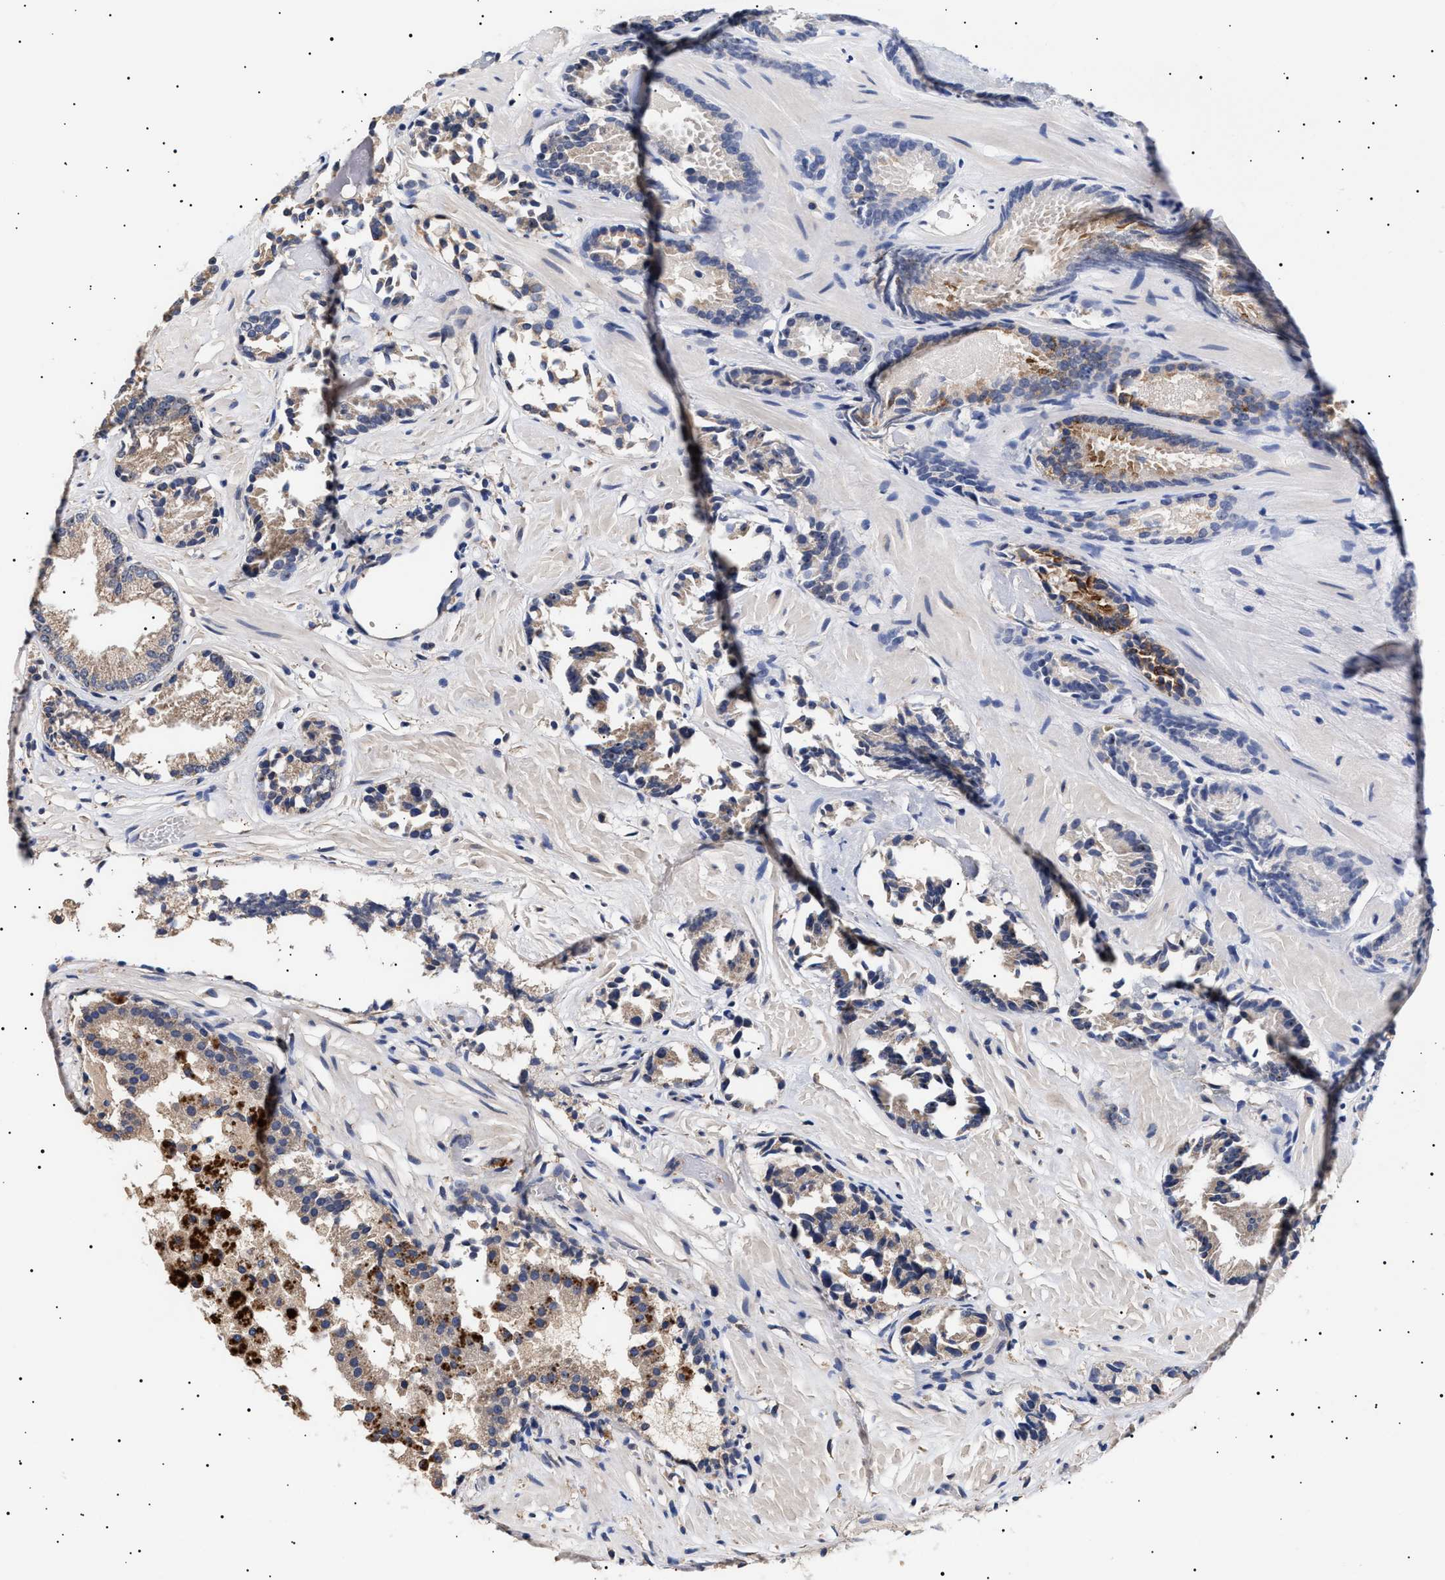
{"staining": {"intensity": "moderate", "quantity": "<25%", "location": "cytoplasmic/membranous"}, "tissue": "prostate cancer", "cell_type": "Tumor cells", "image_type": "cancer", "snomed": [{"axis": "morphology", "description": "Adenocarcinoma, Low grade"}, {"axis": "topography", "description": "Prostate"}], "caption": "A photomicrograph showing moderate cytoplasmic/membranous expression in approximately <25% of tumor cells in prostate cancer, as visualized by brown immunohistochemical staining.", "gene": "KRBA1", "patient": {"sex": "male", "age": 51}}